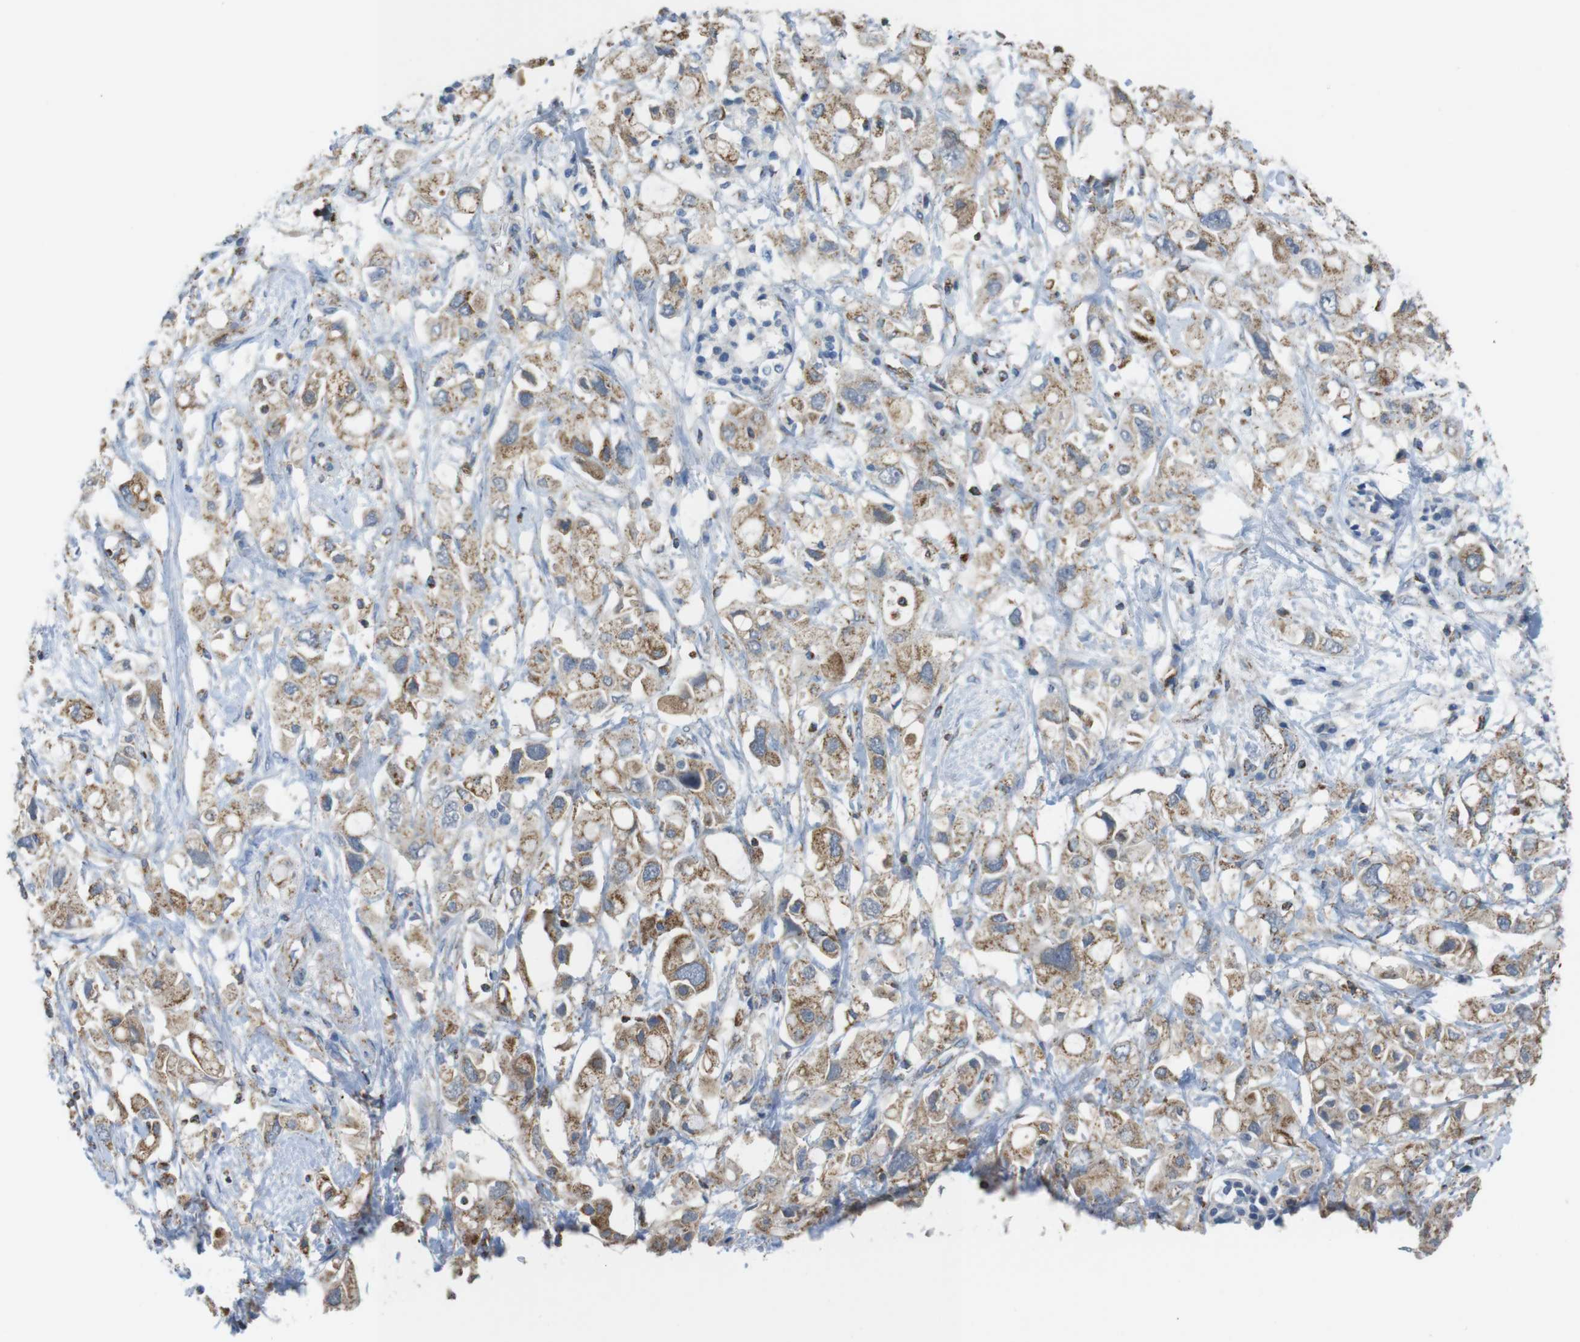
{"staining": {"intensity": "moderate", "quantity": "<25%", "location": "cytoplasmic/membranous"}, "tissue": "pancreatic cancer", "cell_type": "Tumor cells", "image_type": "cancer", "snomed": [{"axis": "morphology", "description": "Adenocarcinoma, NOS"}, {"axis": "topography", "description": "Pancreas"}], "caption": "Brown immunohistochemical staining in pancreatic cancer (adenocarcinoma) shows moderate cytoplasmic/membranous positivity in approximately <25% of tumor cells.", "gene": "GRIK2", "patient": {"sex": "female", "age": 56}}